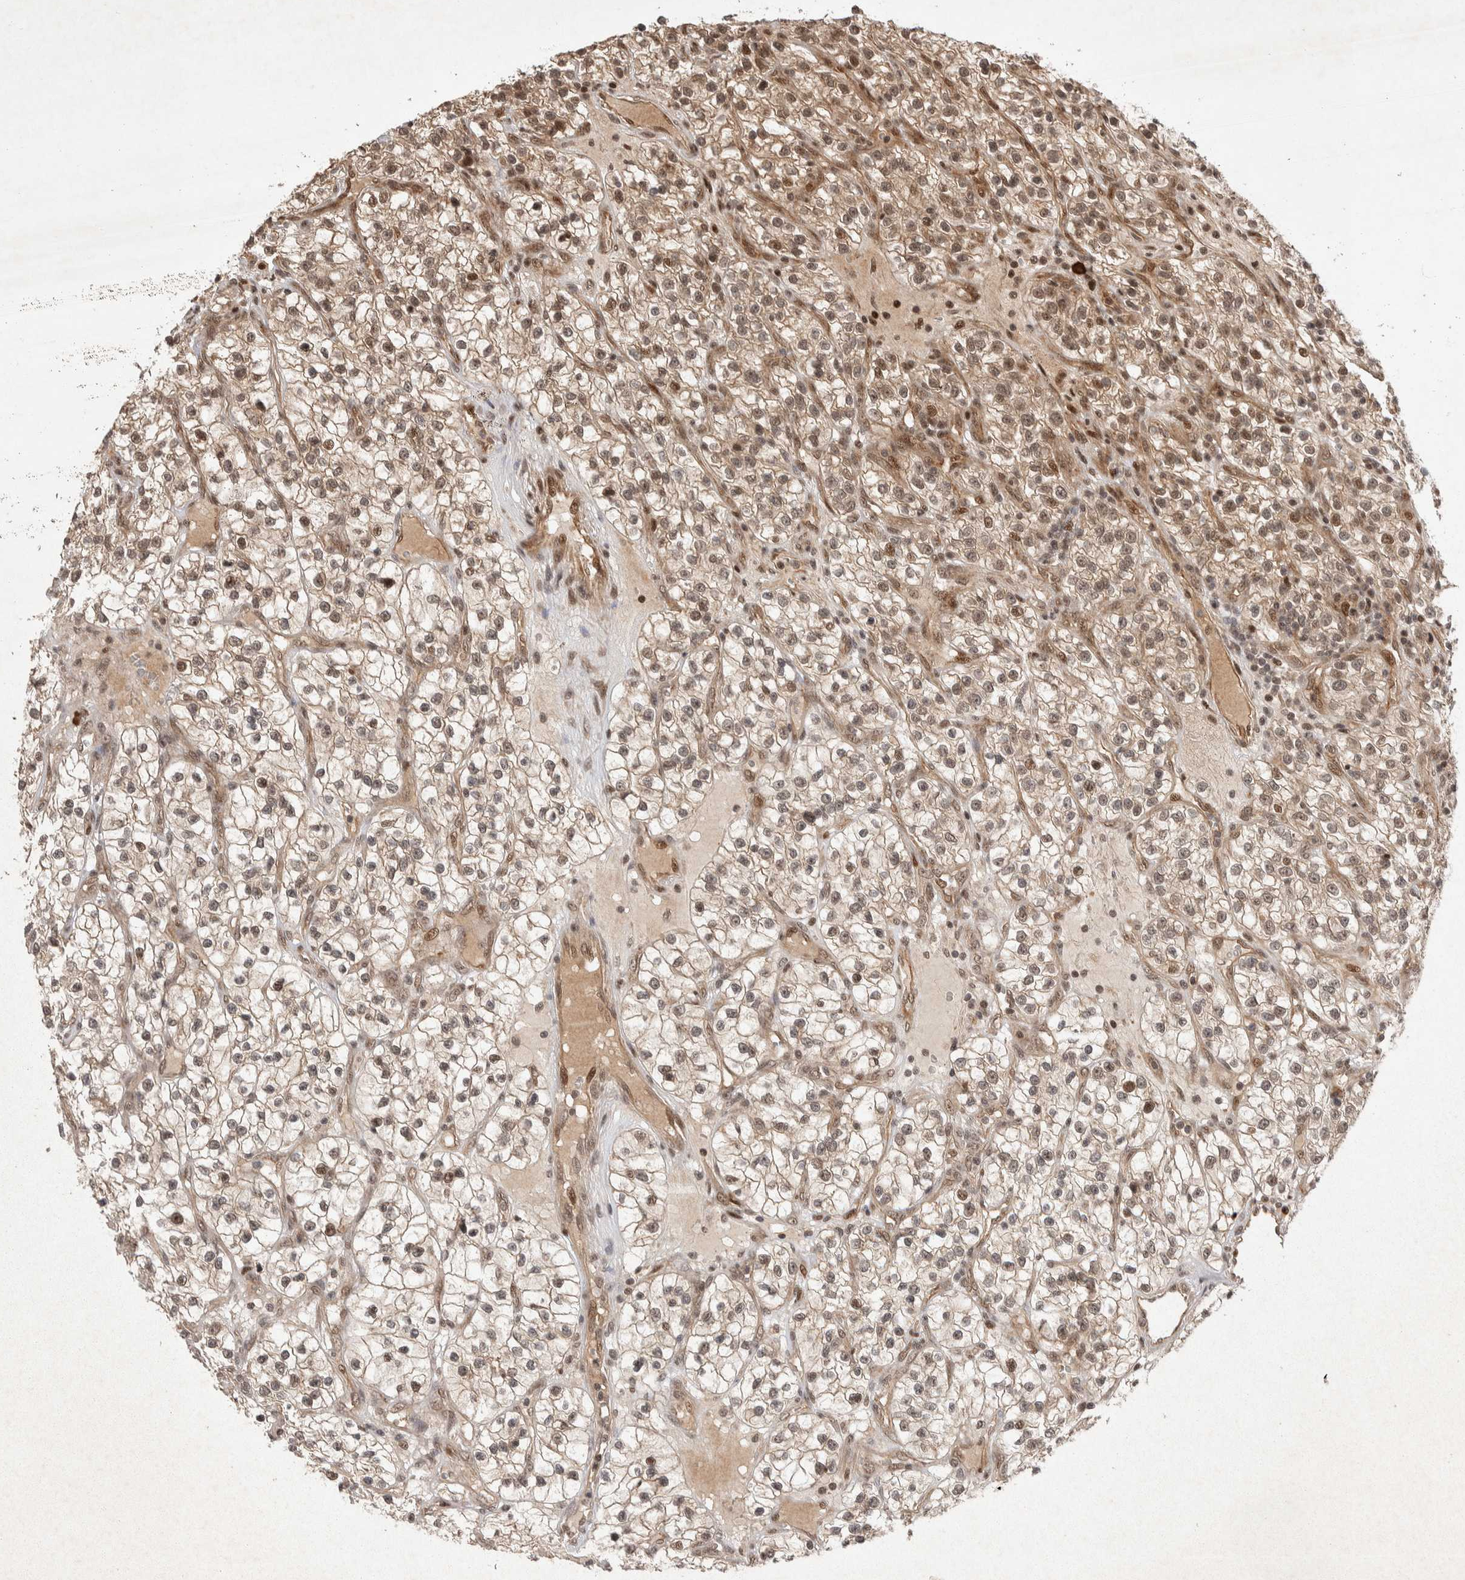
{"staining": {"intensity": "moderate", "quantity": ">75%", "location": "cytoplasmic/membranous,nuclear"}, "tissue": "renal cancer", "cell_type": "Tumor cells", "image_type": "cancer", "snomed": [{"axis": "morphology", "description": "Adenocarcinoma, NOS"}, {"axis": "topography", "description": "Kidney"}], "caption": "Renal cancer tissue exhibits moderate cytoplasmic/membranous and nuclear staining in approximately >75% of tumor cells, visualized by immunohistochemistry.", "gene": "TOR1B", "patient": {"sex": "female", "age": 57}}